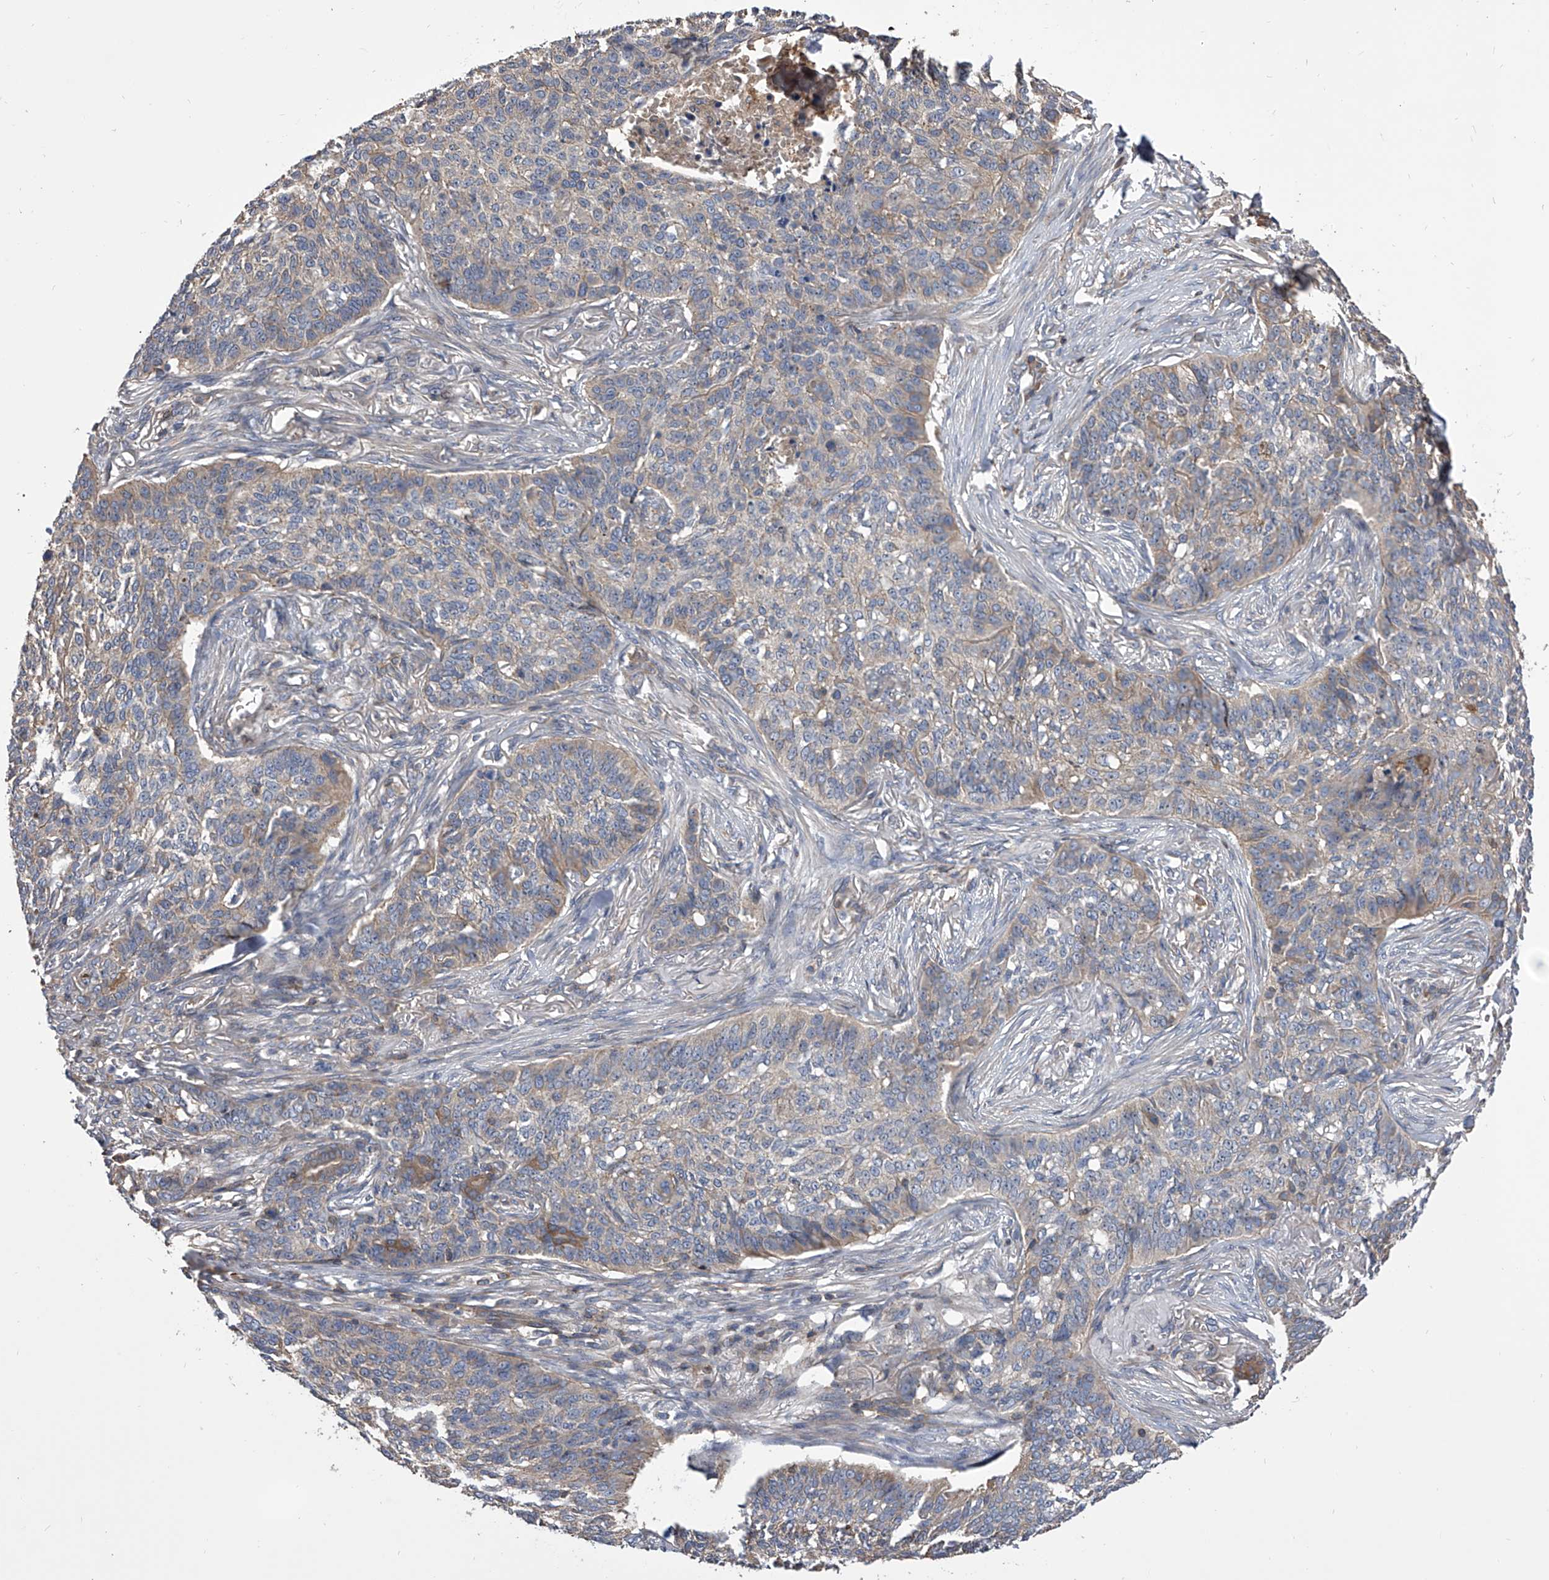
{"staining": {"intensity": "moderate", "quantity": "25%-75%", "location": "cytoplasmic/membranous"}, "tissue": "skin cancer", "cell_type": "Tumor cells", "image_type": "cancer", "snomed": [{"axis": "morphology", "description": "Basal cell carcinoma"}, {"axis": "topography", "description": "Skin"}], "caption": "Immunohistochemical staining of human skin basal cell carcinoma shows moderate cytoplasmic/membranous protein expression in about 25%-75% of tumor cells.", "gene": "CUL7", "patient": {"sex": "male", "age": 85}}